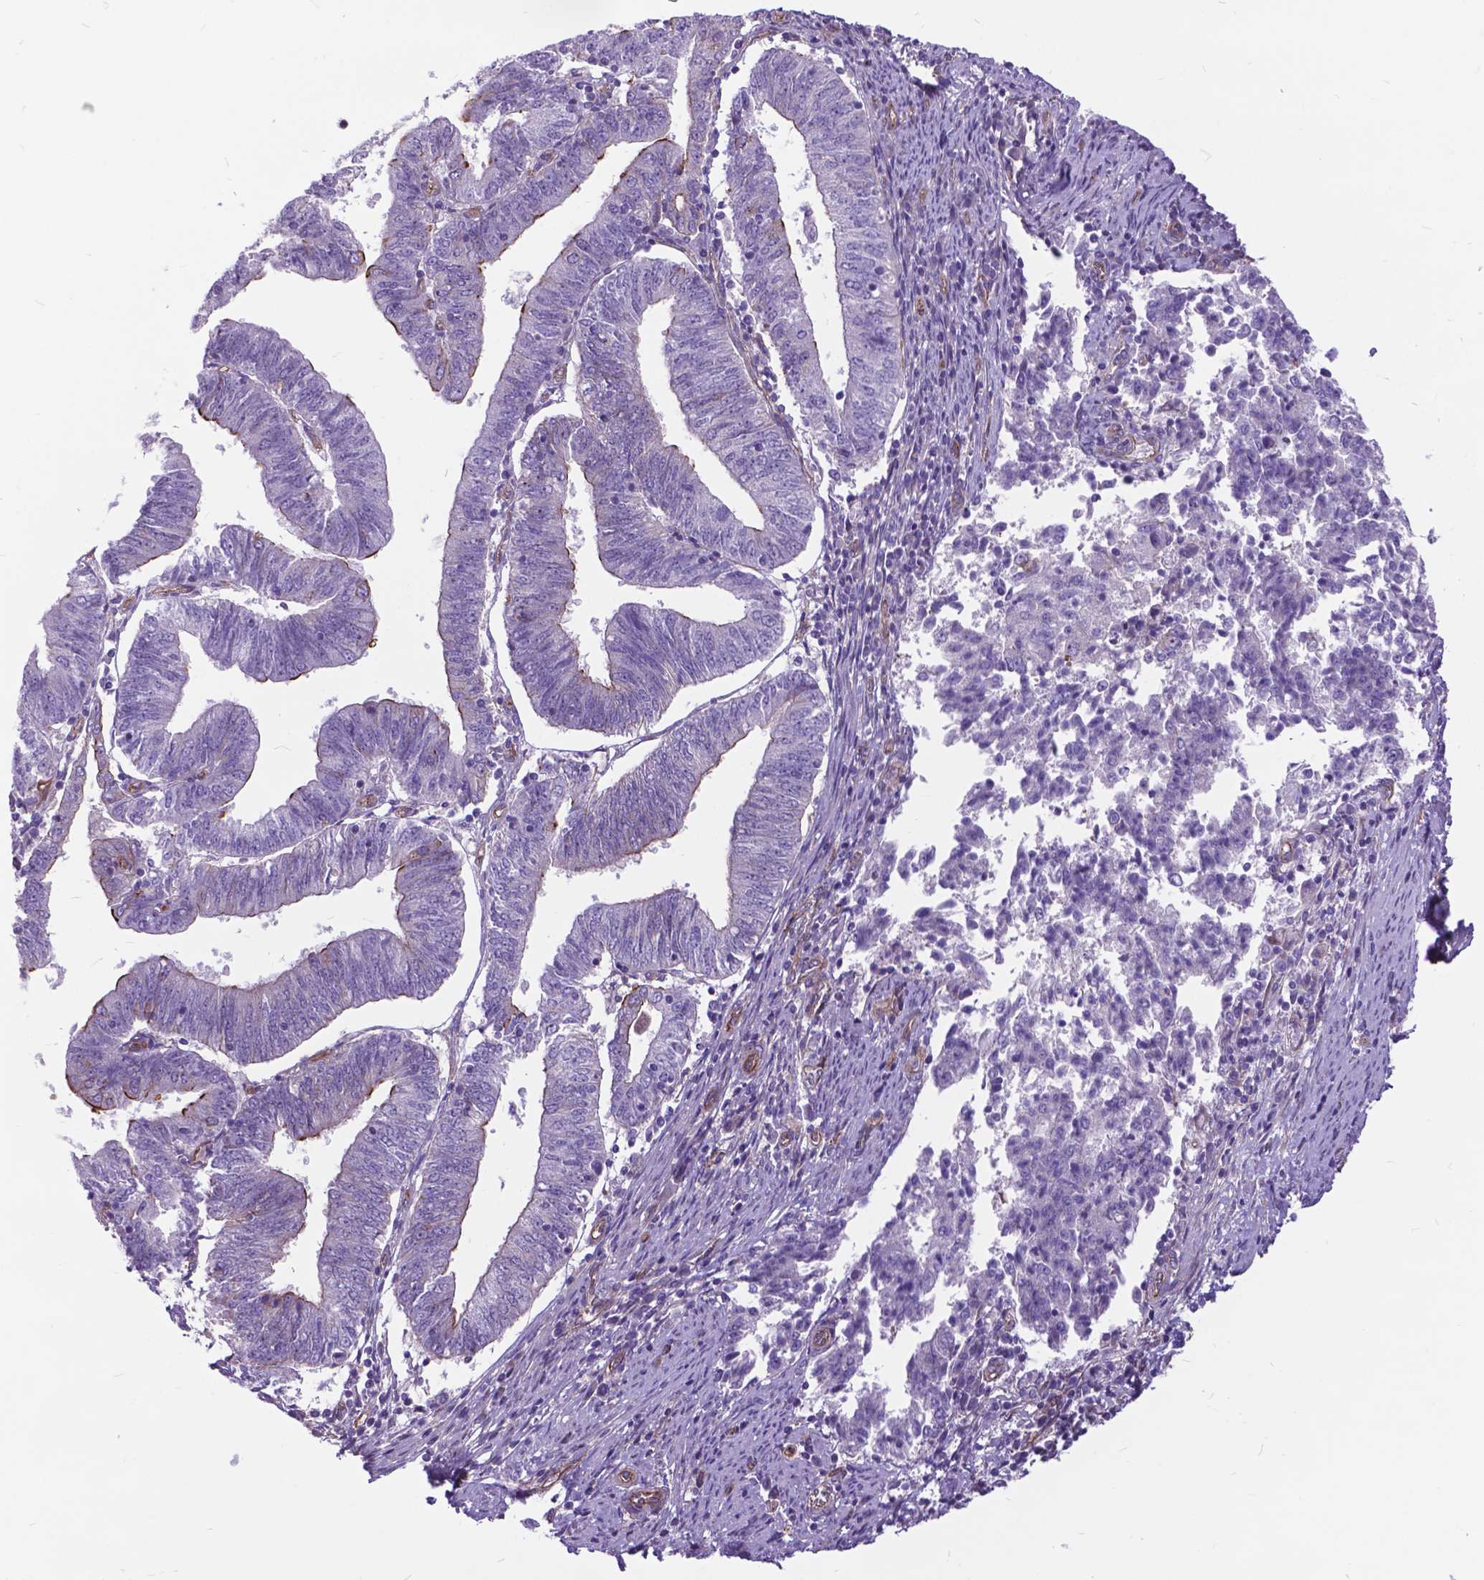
{"staining": {"intensity": "negative", "quantity": "none", "location": "none"}, "tissue": "endometrial cancer", "cell_type": "Tumor cells", "image_type": "cancer", "snomed": [{"axis": "morphology", "description": "Adenocarcinoma, NOS"}, {"axis": "topography", "description": "Endometrium"}], "caption": "Immunohistochemistry (IHC) photomicrograph of endometrial cancer stained for a protein (brown), which reveals no positivity in tumor cells. (Brightfield microscopy of DAB (3,3'-diaminobenzidine) immunohistochemistry at high magnification).", "gene": "FLT4", "patient": {"sex": "female", "age": 82}}